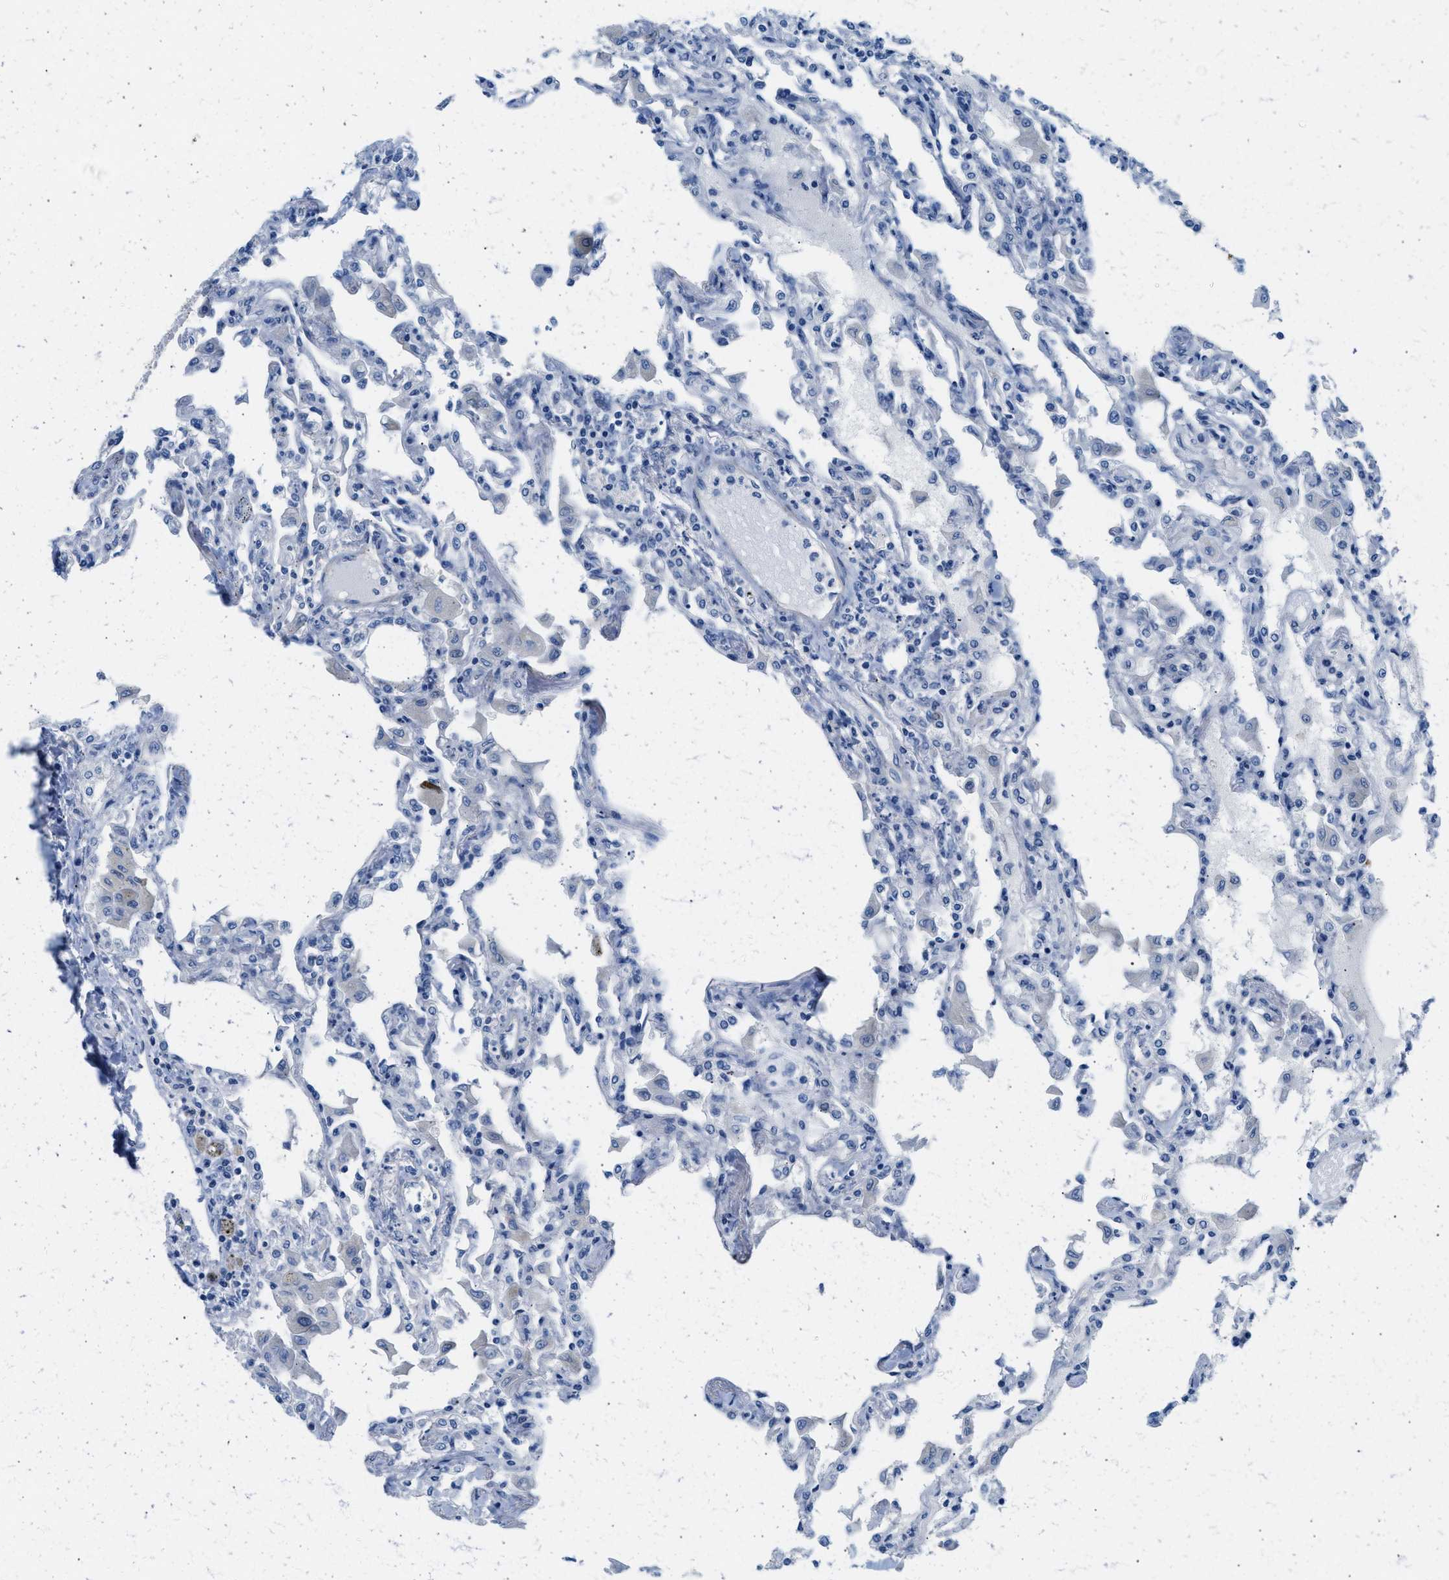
{"staining": {"intensity": "negative", "quantity": "none", "location": "none"}, "tissue": "lung", "cell_type": "Alveolar cells", "image_type": "normal", "snomed": [{"axis": "morphology", "description": "Normal tissue, NOS"}, {"axis": "topography", "description": "Bronchus"}, {"axis": "topography", "description": "Lung"}], "caption": "The micrograph reveals no staining of alveolar cells in unremarkable lung.", "gene": "SPAM1", "patient": {"sex": "female", "age": 49}}